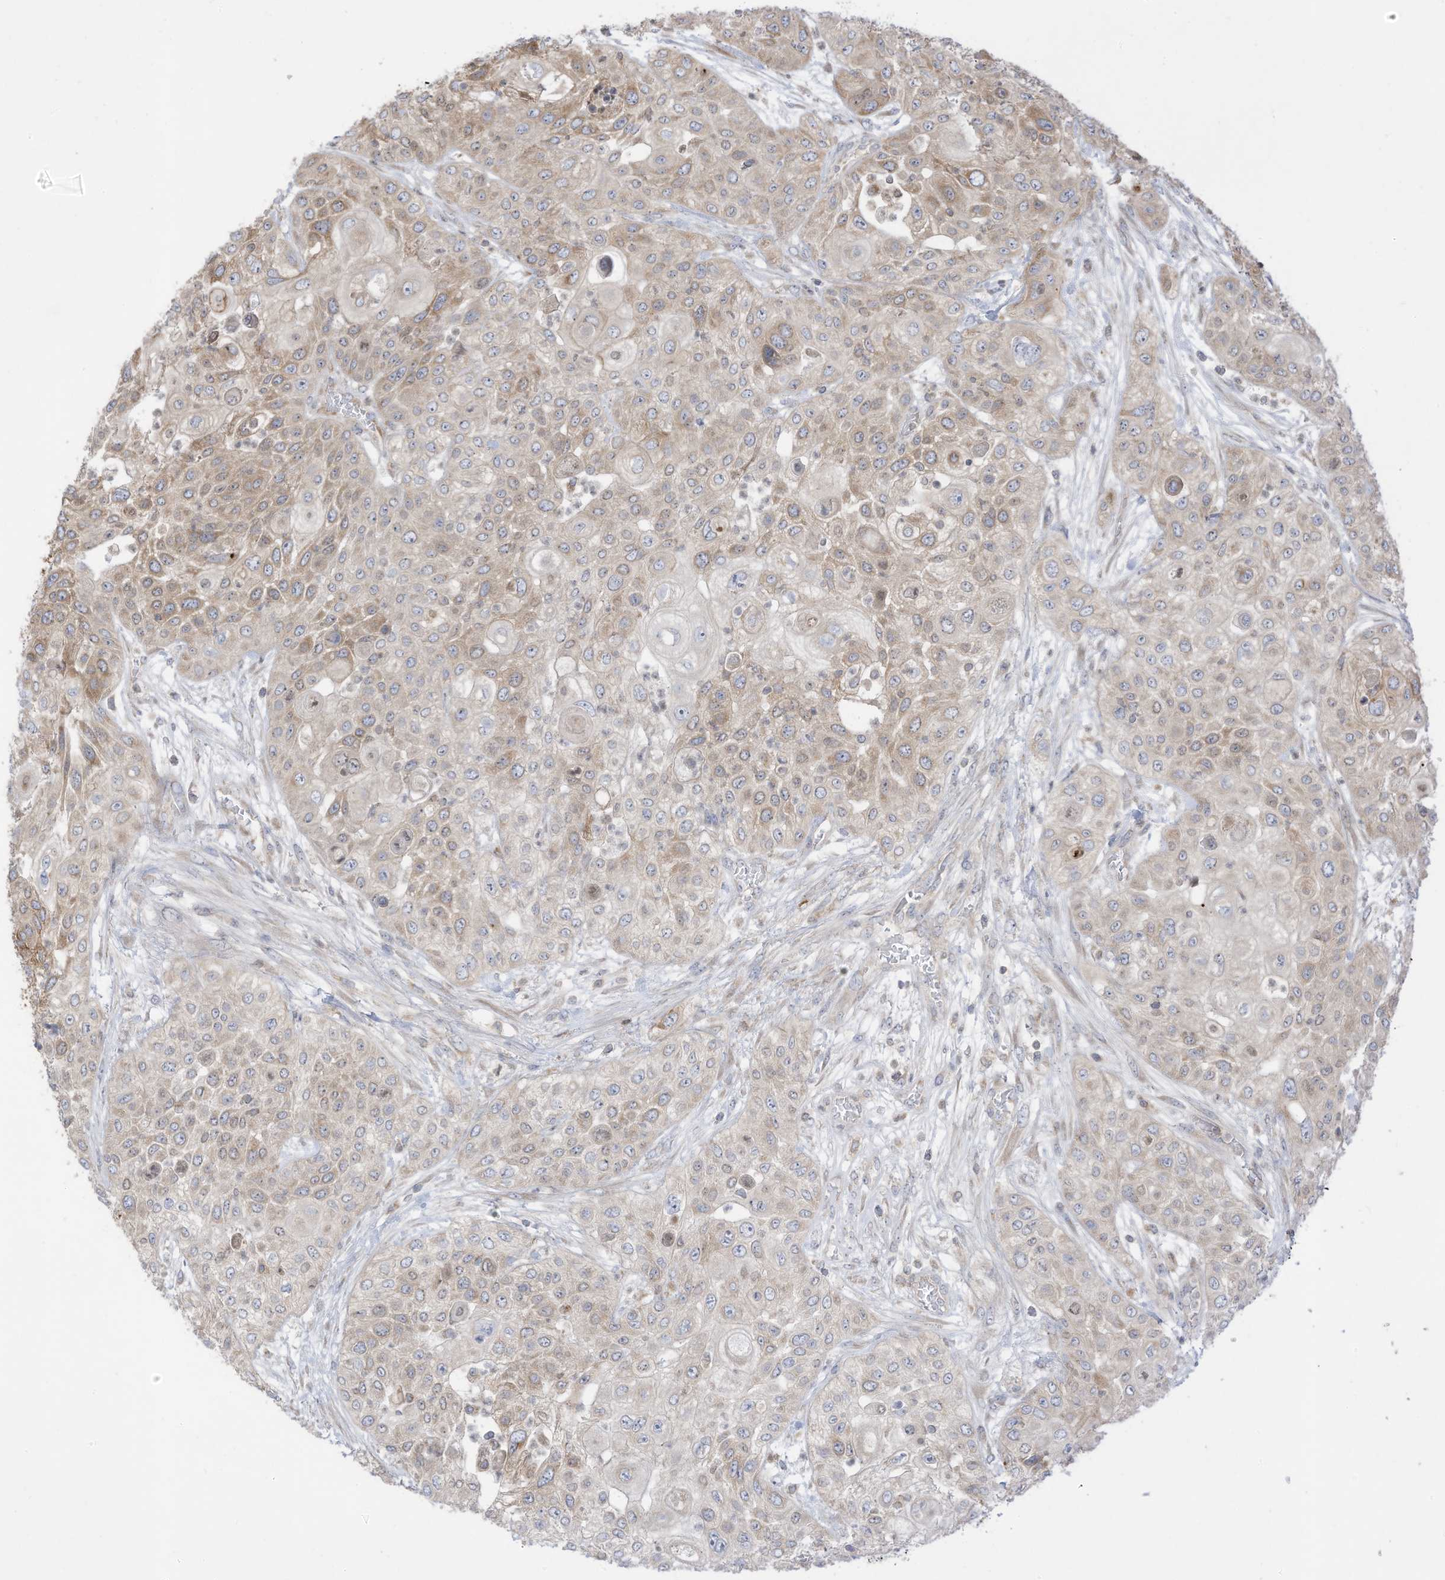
{"staining": {"intensity": "moderate", "quantity": "25%-75%", "location": "cytoplasmic/membranous"}, "tissue": "urothelial cancer", "cell_type": "Tumor cells", "image_type": "cancer", "snomed": [{"axis": "morphology", "description": "Urothelial carcinoma, High grade"}, {"axis": "topography", "description": "Urinary bladder"}], "caption": "Immunohistochemistry (IHC) staining of urothelial cancer, which reveals medium levels of moderate cytoplasmic/membranous expression in about 25%-75% of tumor cells indicating moderate cytoplasmic/membranous protein expression. The staining was performed using DAB (brown) for protein detection and nuclei were counterstained in hematoxylin (blue).", "gene": "CGAS", "patient": {"sex": "female", "age": 79}}